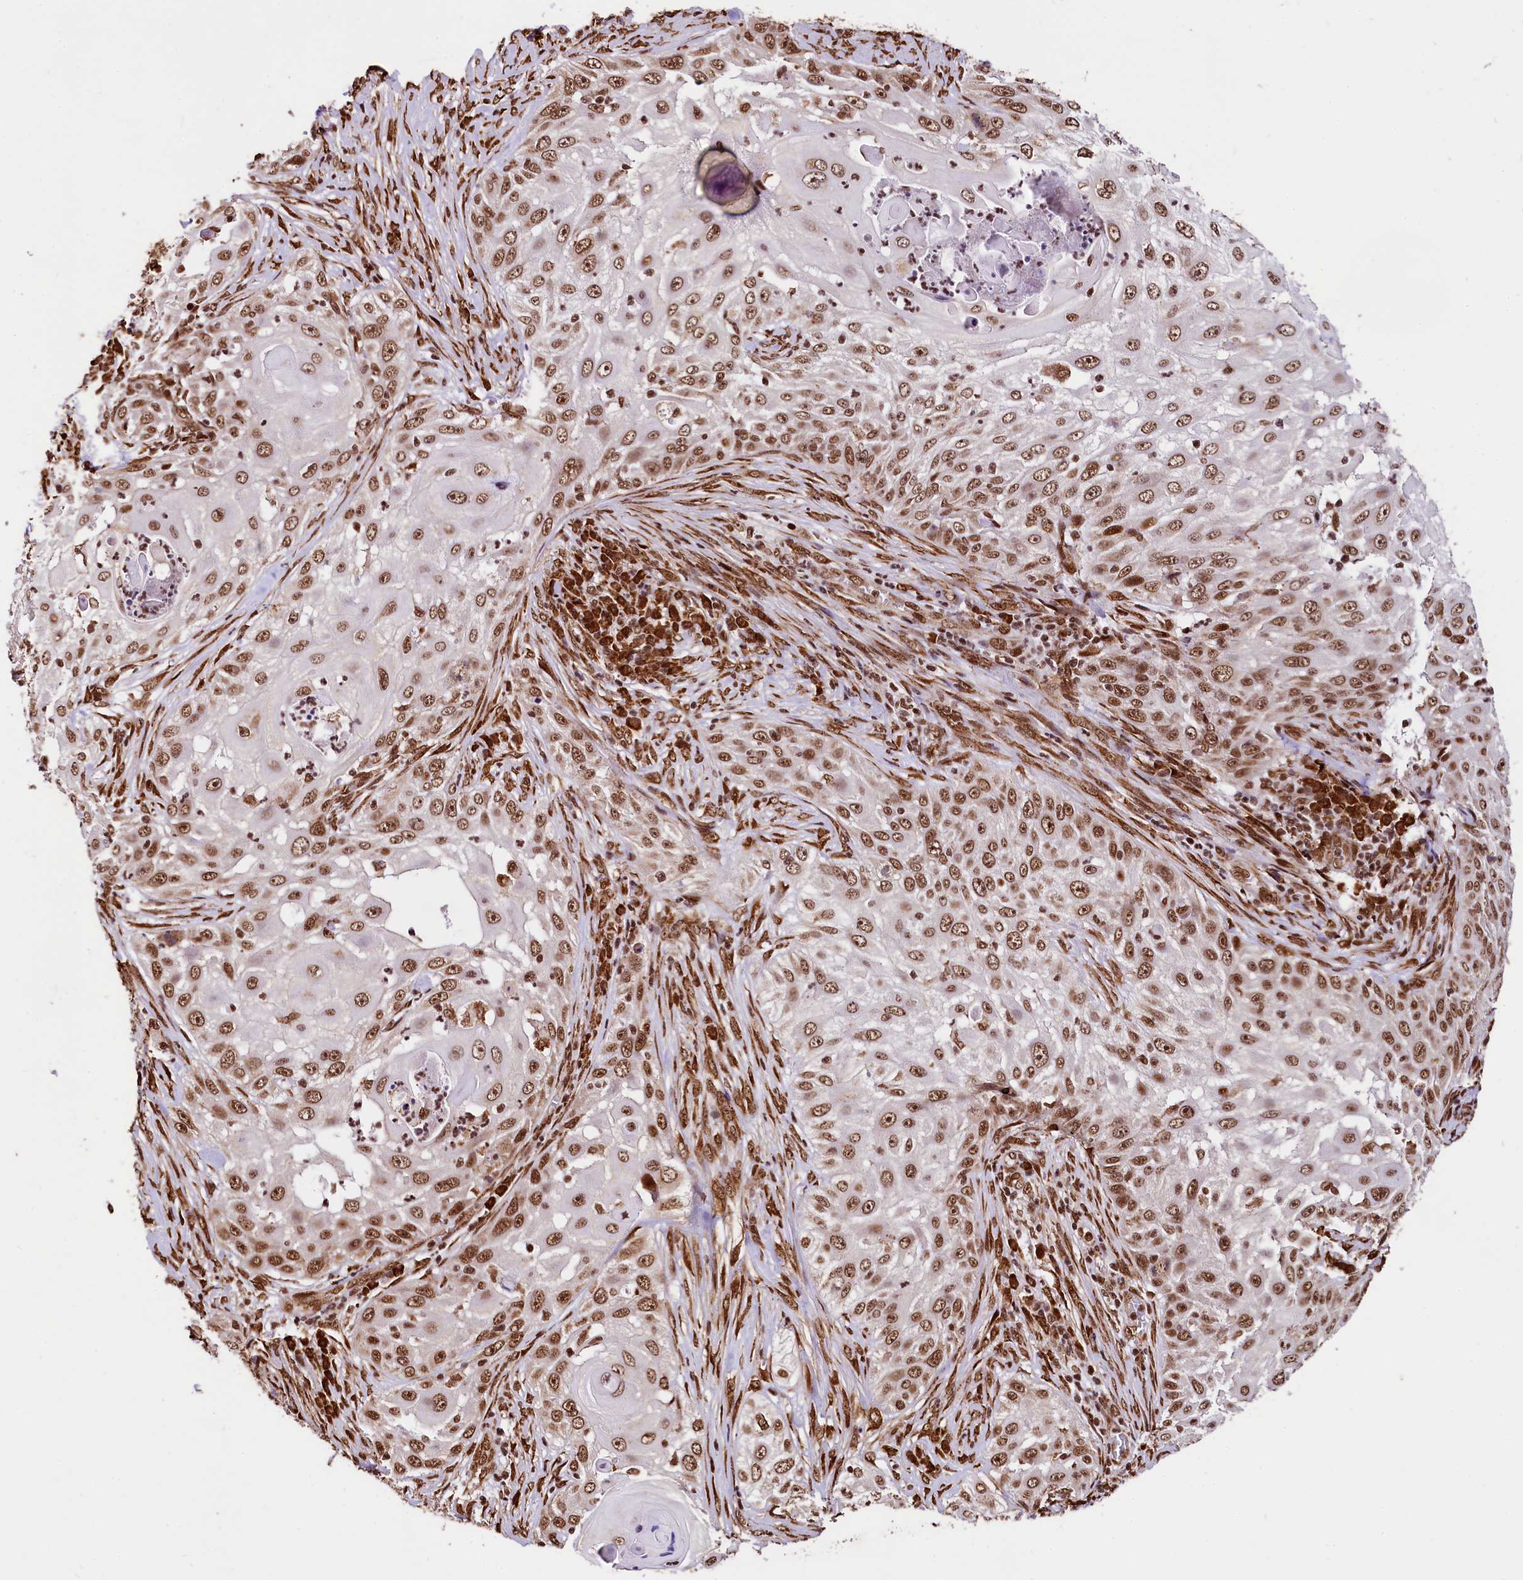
{"staining": {"intensity": "moderate", "quantity": ">75%", "location": "nuclear"}, "tissue": "skin cancer", "cell_type": "Tumor cells", "image_type": "cancer", "snomed": [{"axis": "morphology", "description": "Squamous cell carcinoma, NOS"}, {"axis": "topography", "description": "Skin"}], "caption": "Immunohistochemical staining of human skin cancer displays medium levels of moderate nuclear protein staining in approximately >75% of tumor cells.", "gene": "PDS5B", "patient": {"sex": "female", "age": 44}}